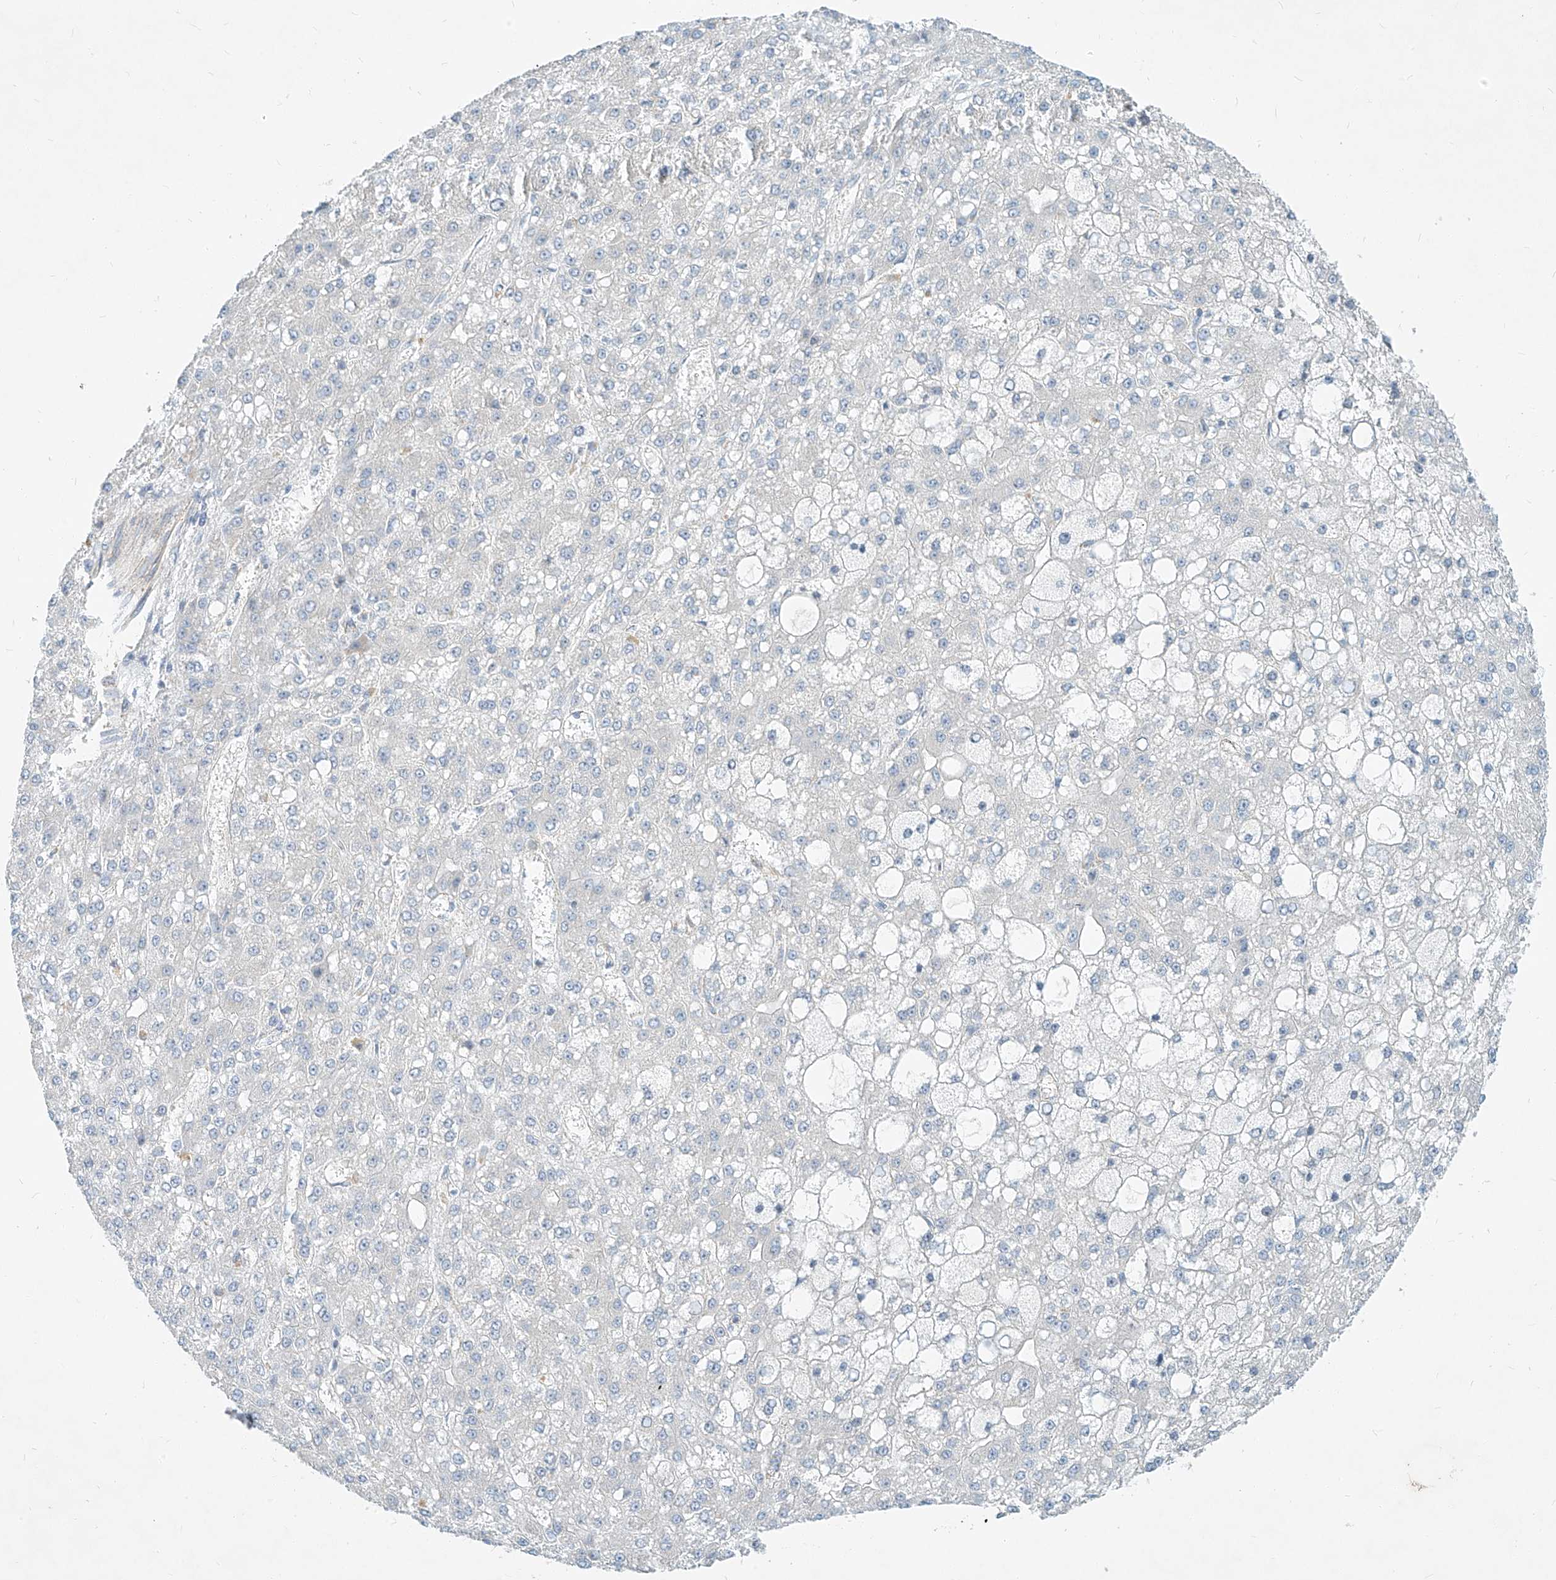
{"staining": {"intensity": "negative", "quantity": "none", "location": "none"}, "tissue": "liver cancer", "cell_type": "Tumor cells", "image_type": "cancer", "snomed": [{"axis": "morphology", "description": "Carcinoma, Hepatocellular, NOS"}, {"axis": "topography", "description": "Liver"}], "caption": "IHC photomicrograph of neoplastic tissue: human hepatocellular carcinoma (liver) stained with DAB exhibits no significant protein staining in tumor cells.", "gene": "SYTL3", "patient": {"sex": "male", "age": 67}}